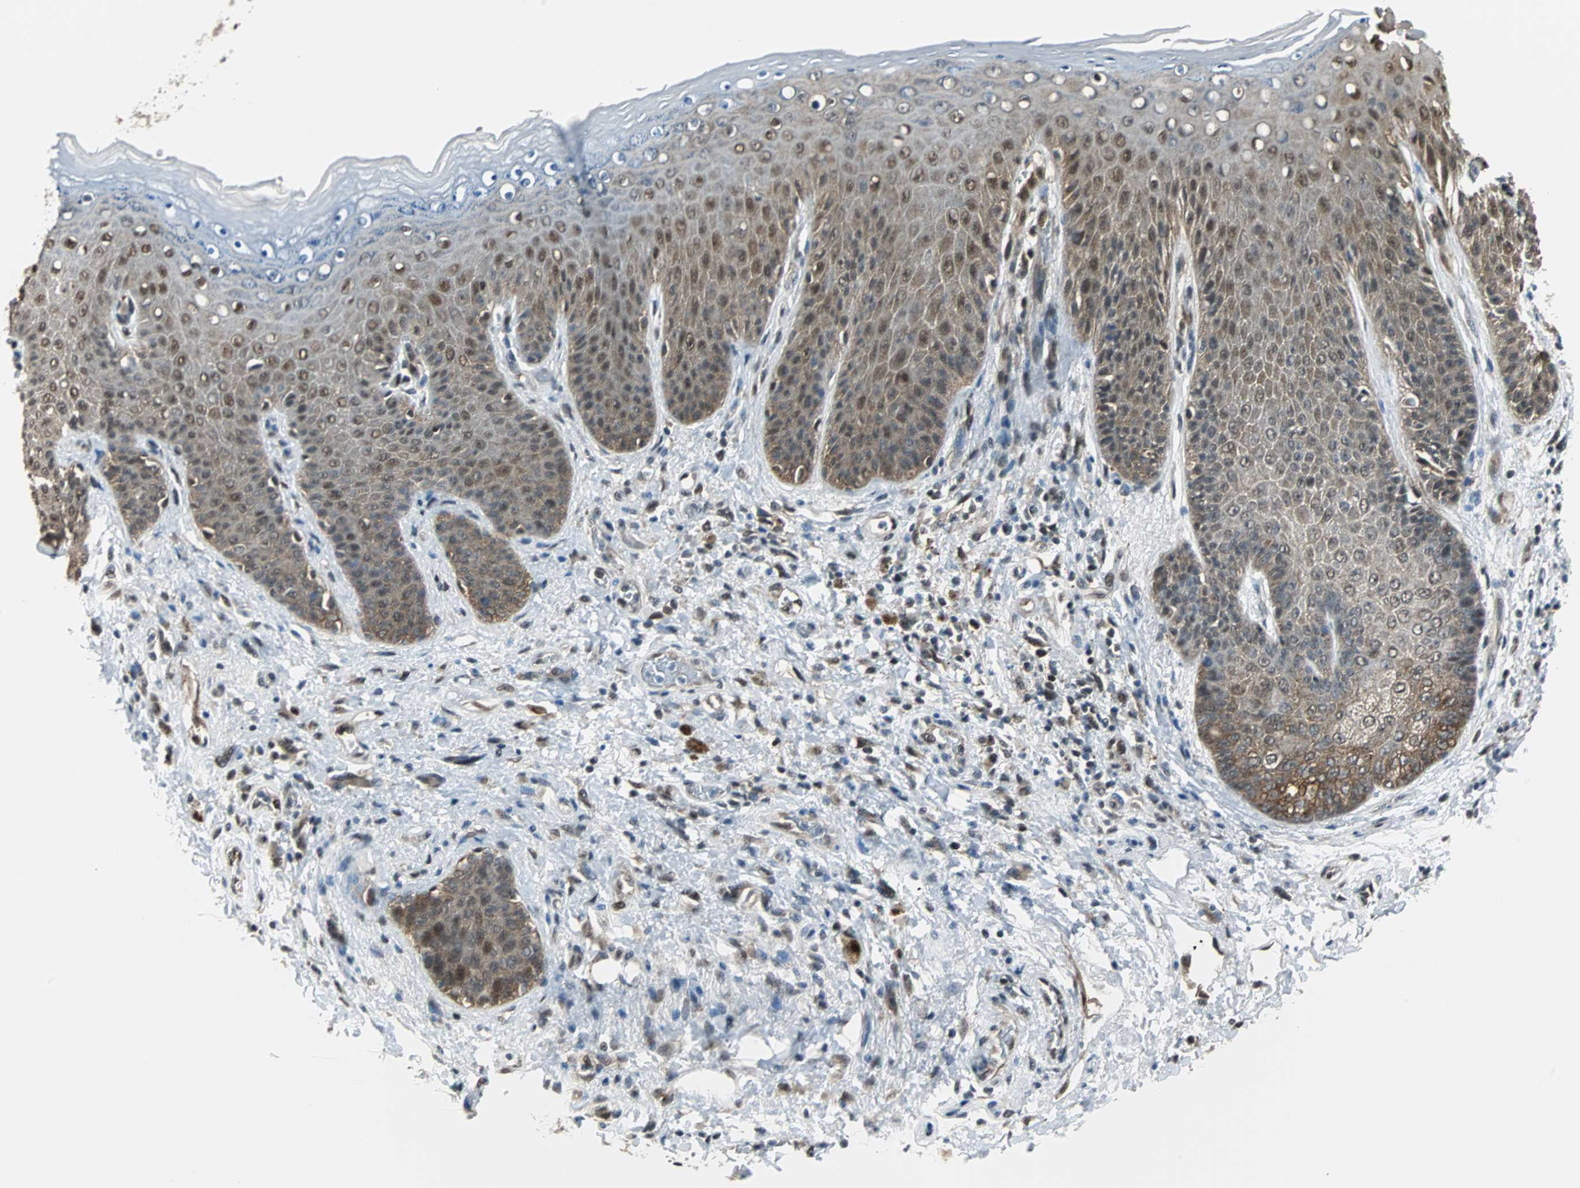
{"staining": {"intensity": "strong", "quantity": ">75%", "location": "cytoplasmic/membranous,nuclear"}, "tissue": "skin", "cell_type": "Epidermal cells", "image_type": "normal", "snomed": [{"axis": "morphology", "description": "Normal tissue, NOS"}, {"axis": "topography", "description": "Anal"}], "caption": "A high-resolution image shows immunohistochemistry (IHC) staining of benign skin, which exhibits strong cytoplasmic/membranous,nuclear positivity in about >75% of epidermal cells.", "gene": "VCP", "patient": {"sex": "female", "age": 46}}